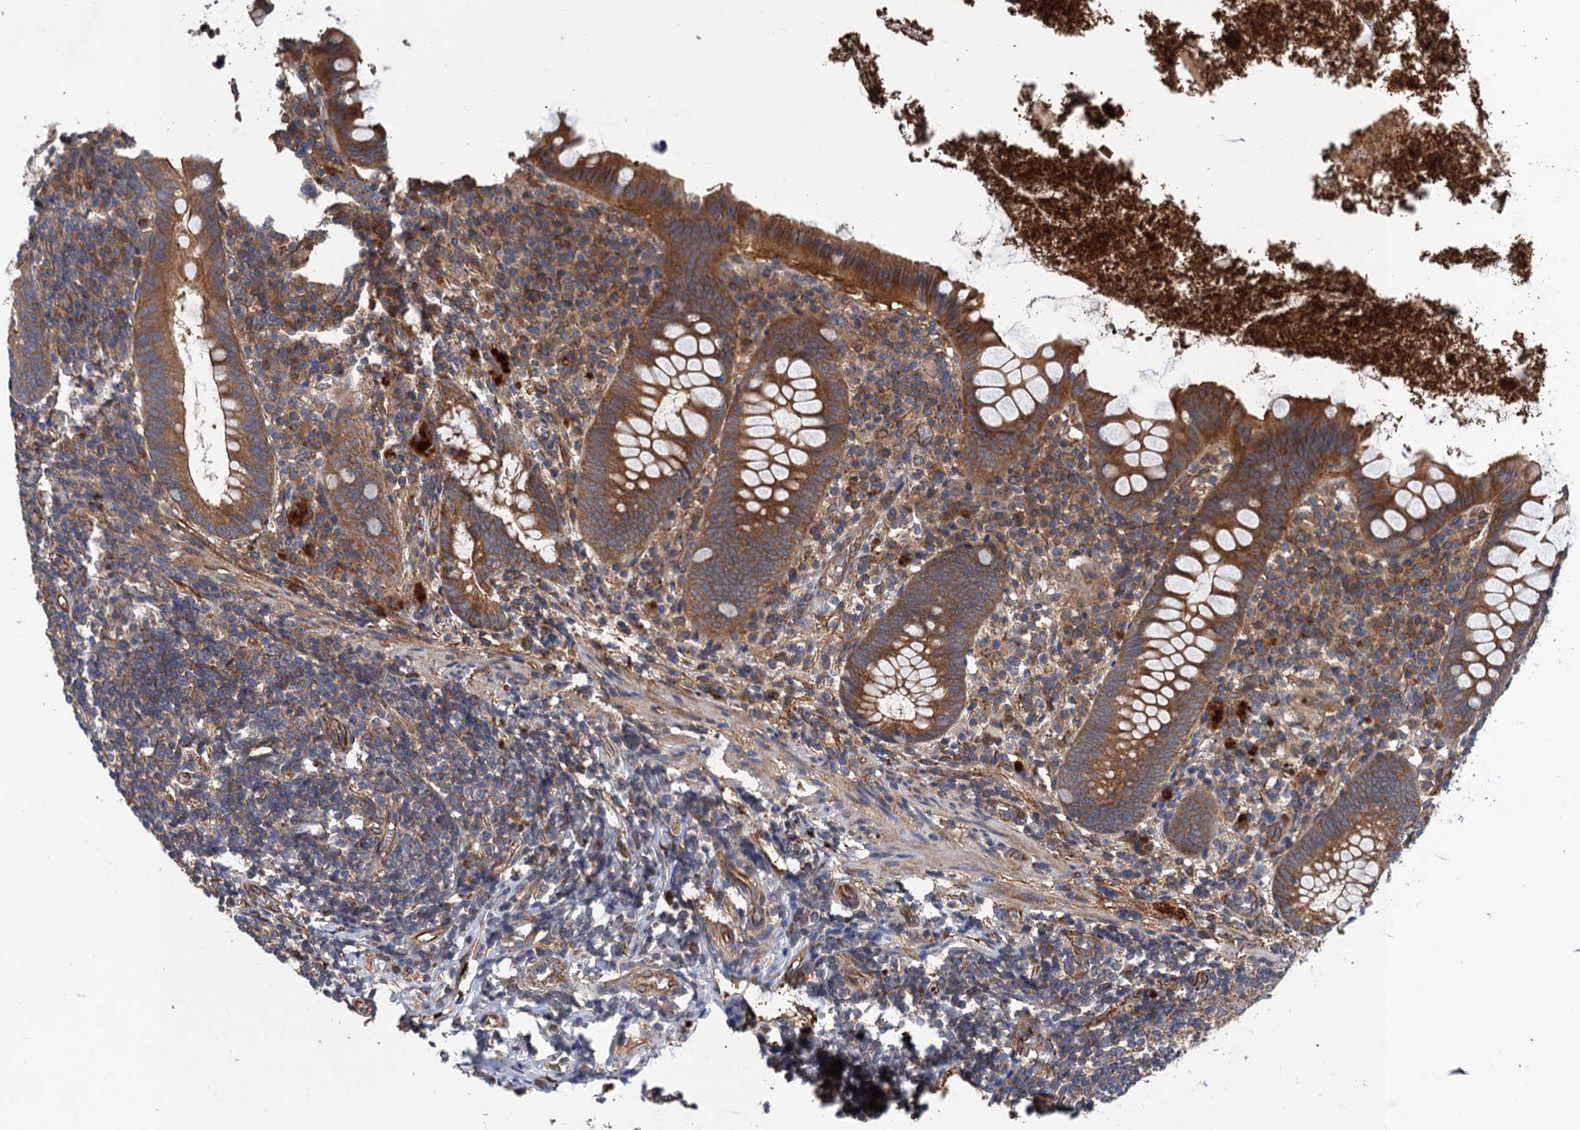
{"staining": {"intensity": "moderate", "quantity": ">75%", "location": "cytoplasmic/membranous"}, "tissue": "appendix", "cell_type": "Glandular cells", "image_type": "normal", "snomed": [{"axis": "morphology", "description": "Normal tissue, NOS"}, {"axis": "topography", "description": "Appendix"}], "caption": "Appendix stained with a brown dye displays moderate cytoplasmic/membranous positive staining in about >75% of glandular cells.", "gene": "PJA2", "patient": {"sex": "female", "age": 51}}